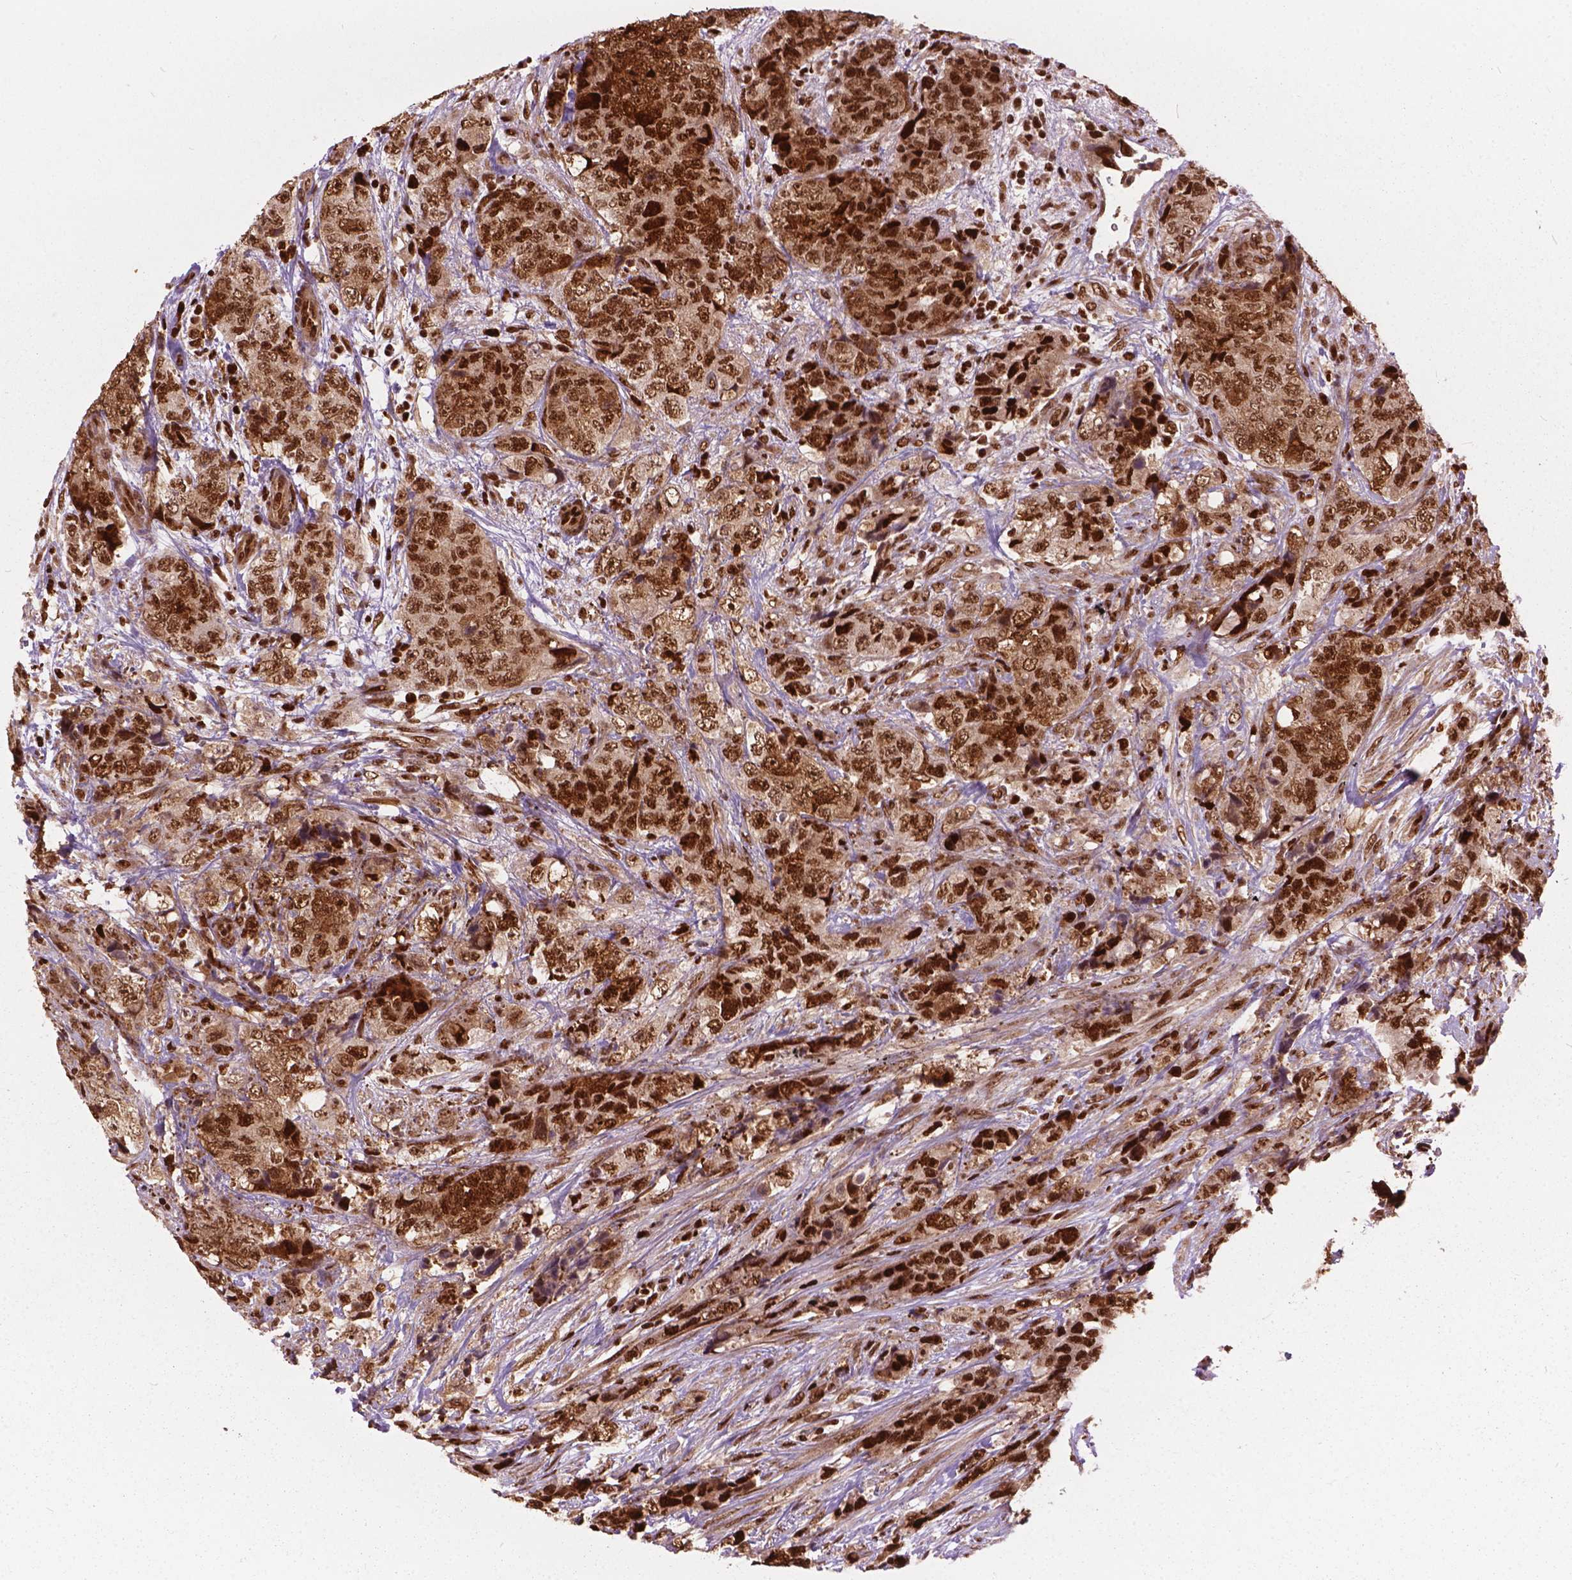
{"staining": {"intensity": "moderate", "quantity": ">75%", "location": "cytoplasmic/membranous,nuclear"}, "tissue": "urothelial cancer", "cell_type": "Tumor cells", "image_type": "cancer", "snomed": [{"axis": "morphology", "description": "Urothelial carcinoma, High grade"}, {"axis": "topography", "description": "Urinary bladder"}], "caption": "This is an image of immunohistochemistry staining of urothelial cancer, which shows moderate expression in the cytoplasmic/membranous and nuclear of tumor cells.", "gene": "ANP32B", "patient": {"sex": "female", "age": 78}}